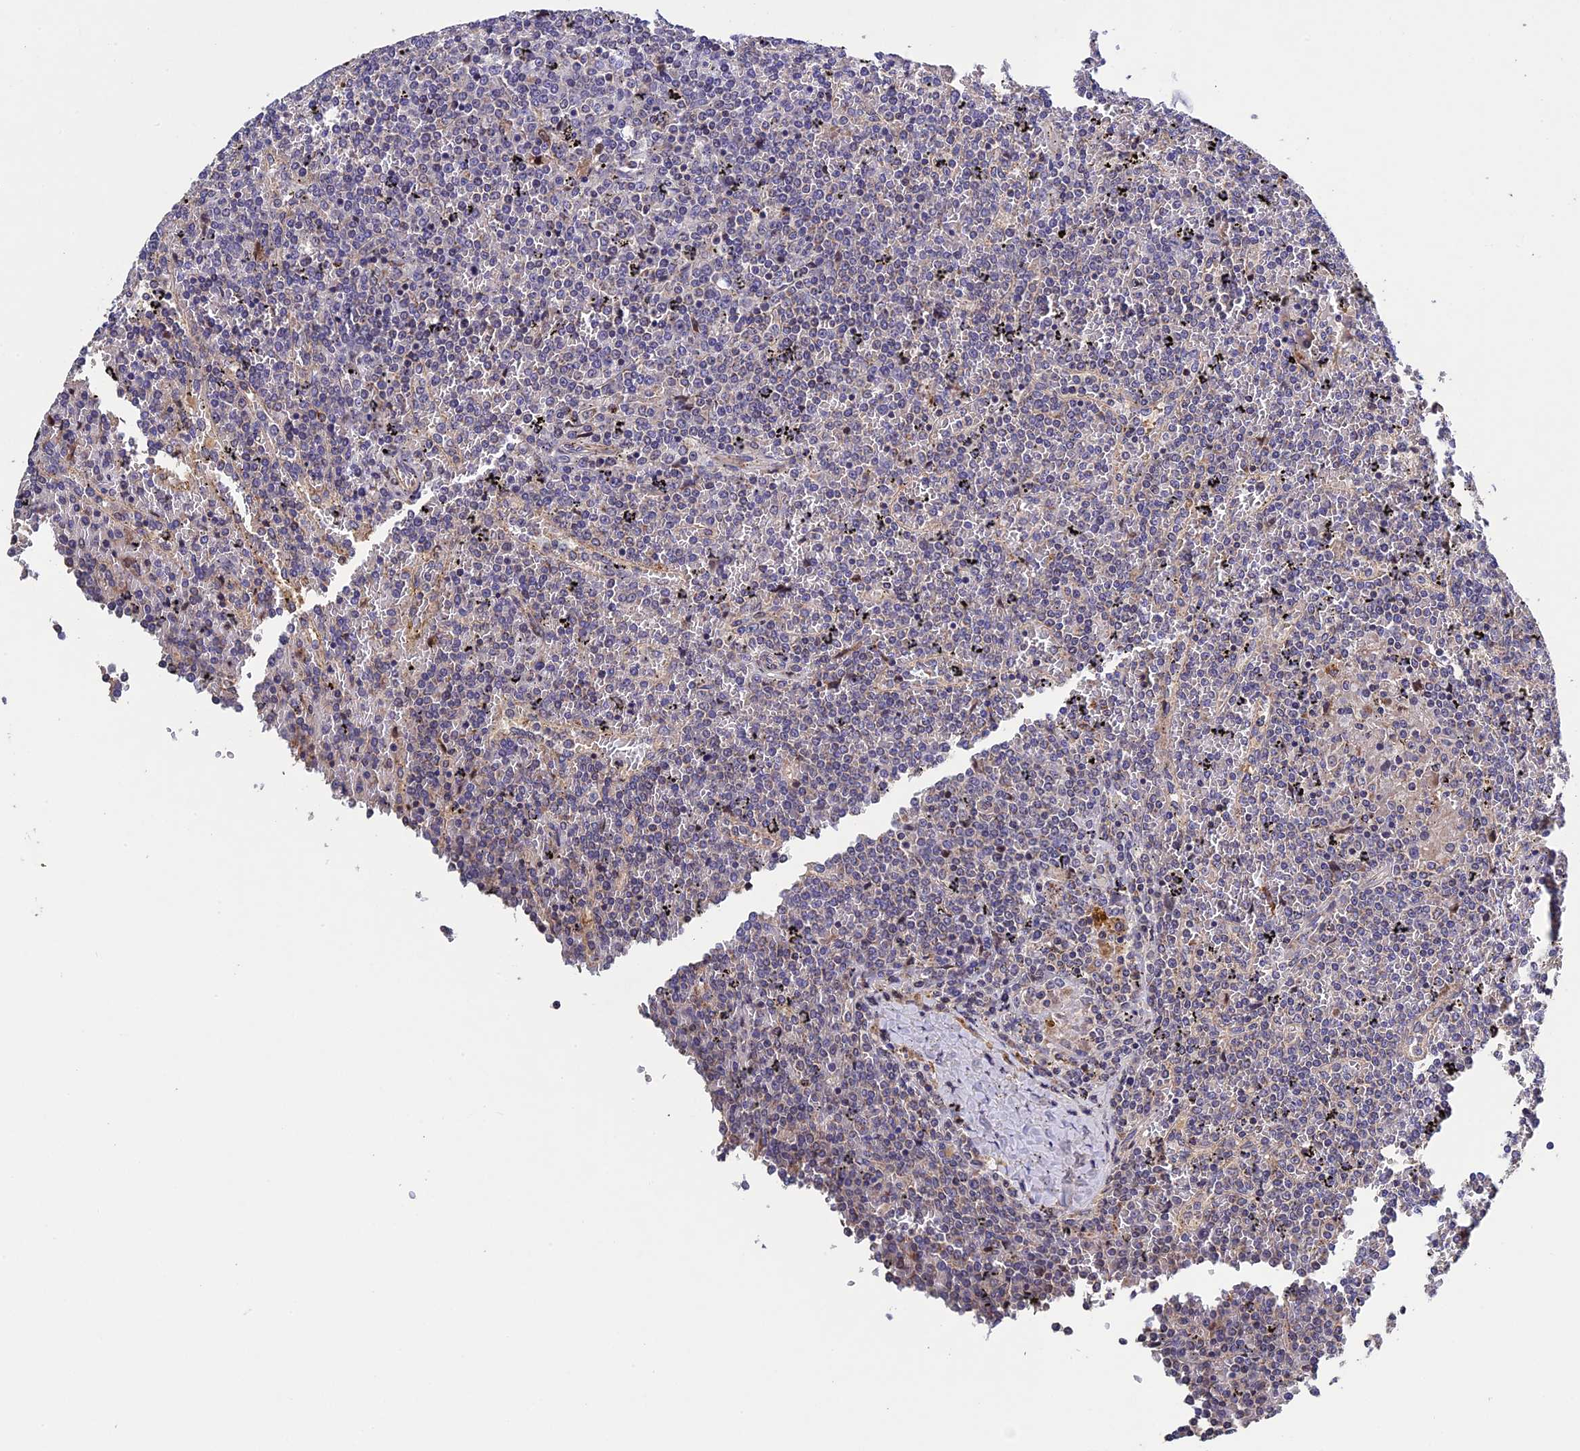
{"staining": {"intensity": "negative", "quantity": "none", "location": "none"}, "tissue": "lymphoma", "cell_type": "Tumor cells", "image_type": "cancer", "snomed": [{"axis": "morphology", "description": "Malignant lymphoma, non-Hodgkin's type, Low grade"}, {"axis": "topography", "description": "Spleen"}], "caption": "Human malignant lymphoma, non-Hodgkin's type (low-grade) stained for a protein using immunohistochemistry reveals no staining in tumor cells.", "gene": "RNF17", "patient": {"sex": "female", "age": 19}}